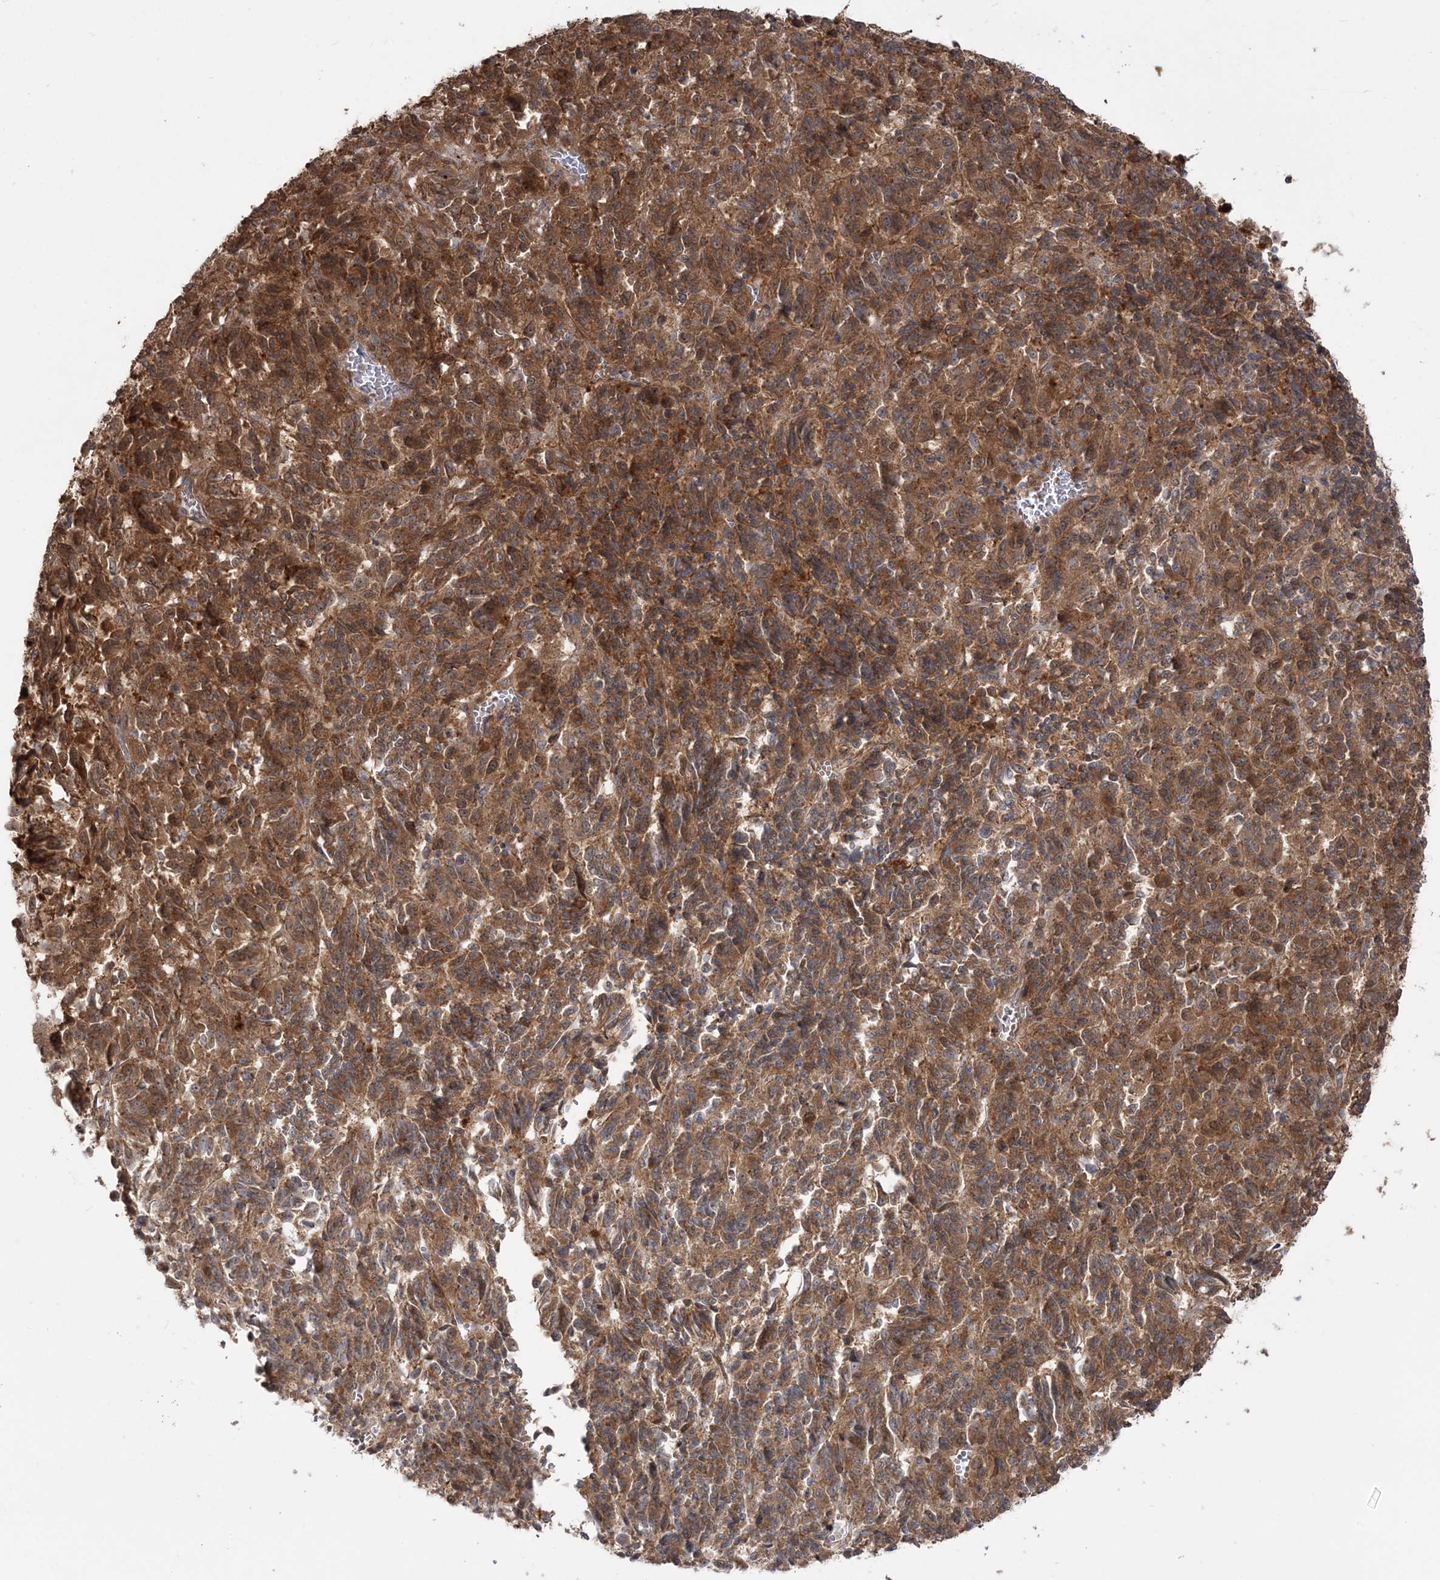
{"staining": {"intensity": "strong", "quantity": ">75%", "location": "cytoplasmic/membranous"}, "tissue": "melanoma", "cell_type": "Tumor cells", "image_type": "cancer", "snomed": [{"axis": "morphology", "description": "Malignant melanoma, Metastatic site"}, {"axis": "topography", "description": "Lung"}], "caption": "An immunohistochemistry (IHC) micrograph of tumor tissue is shown. Protein staining in brown labels strong cytoplasmic/membranous positivity in melanoma within tumor cells.", "gene": "MOCS2", "patient": {"sex": "male", "age": 64}}